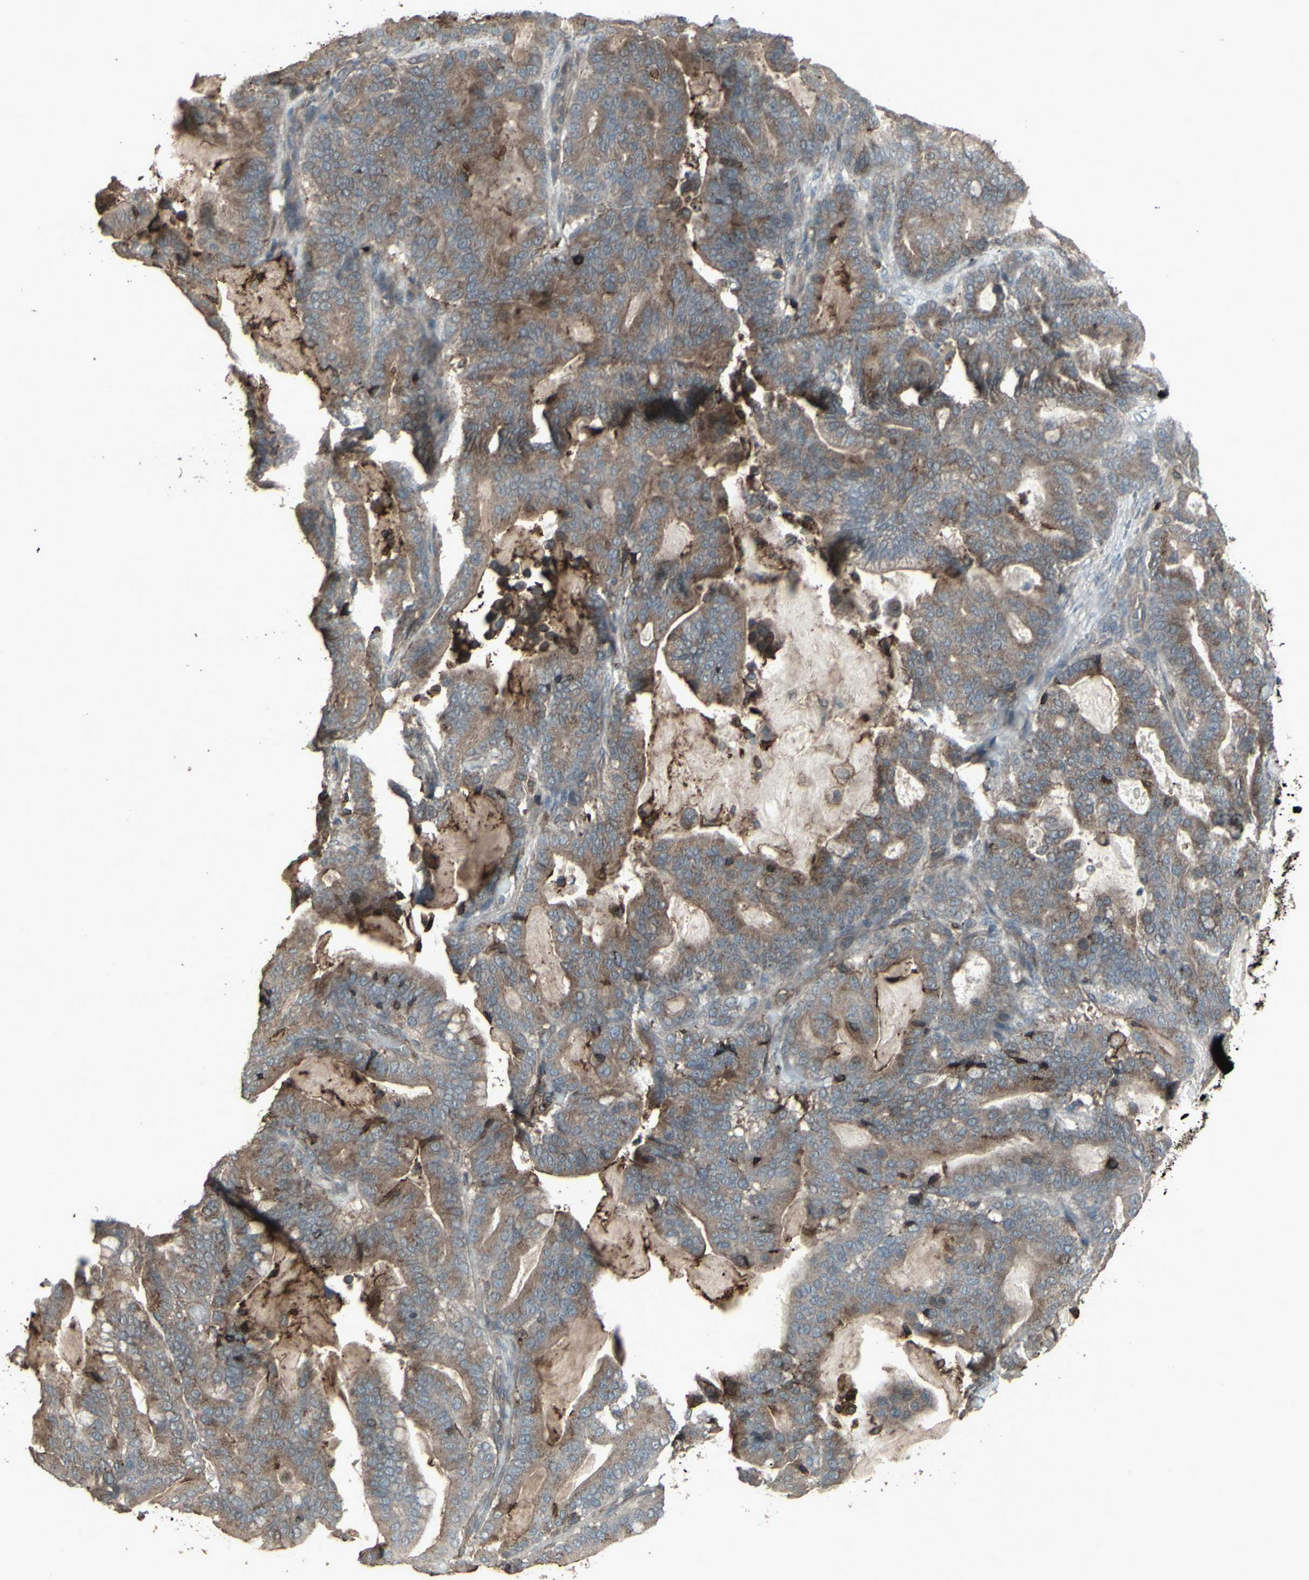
{"staining": {"intensity": "moderate", "quantity": ">75%", "location": "cytoplasmic/membranous"}, "tissue": "pancreatic cancer", "cell_type": "Tumor cells", "image_type": "cancer", "snomed": [{"axis": "morphology", "description": "Adenocarcinoma, NOS"}, {"axis": "topography", "description": "Pancreas"}], "caption": "Pancreatic adenocarcinoma stained for a protein (brown) reveals moderate cytoplasmic/membranous positive positivity in about >75% of tumor cells.", "gene": "SMO", "patient": {"sex": "male", "age": 63}}